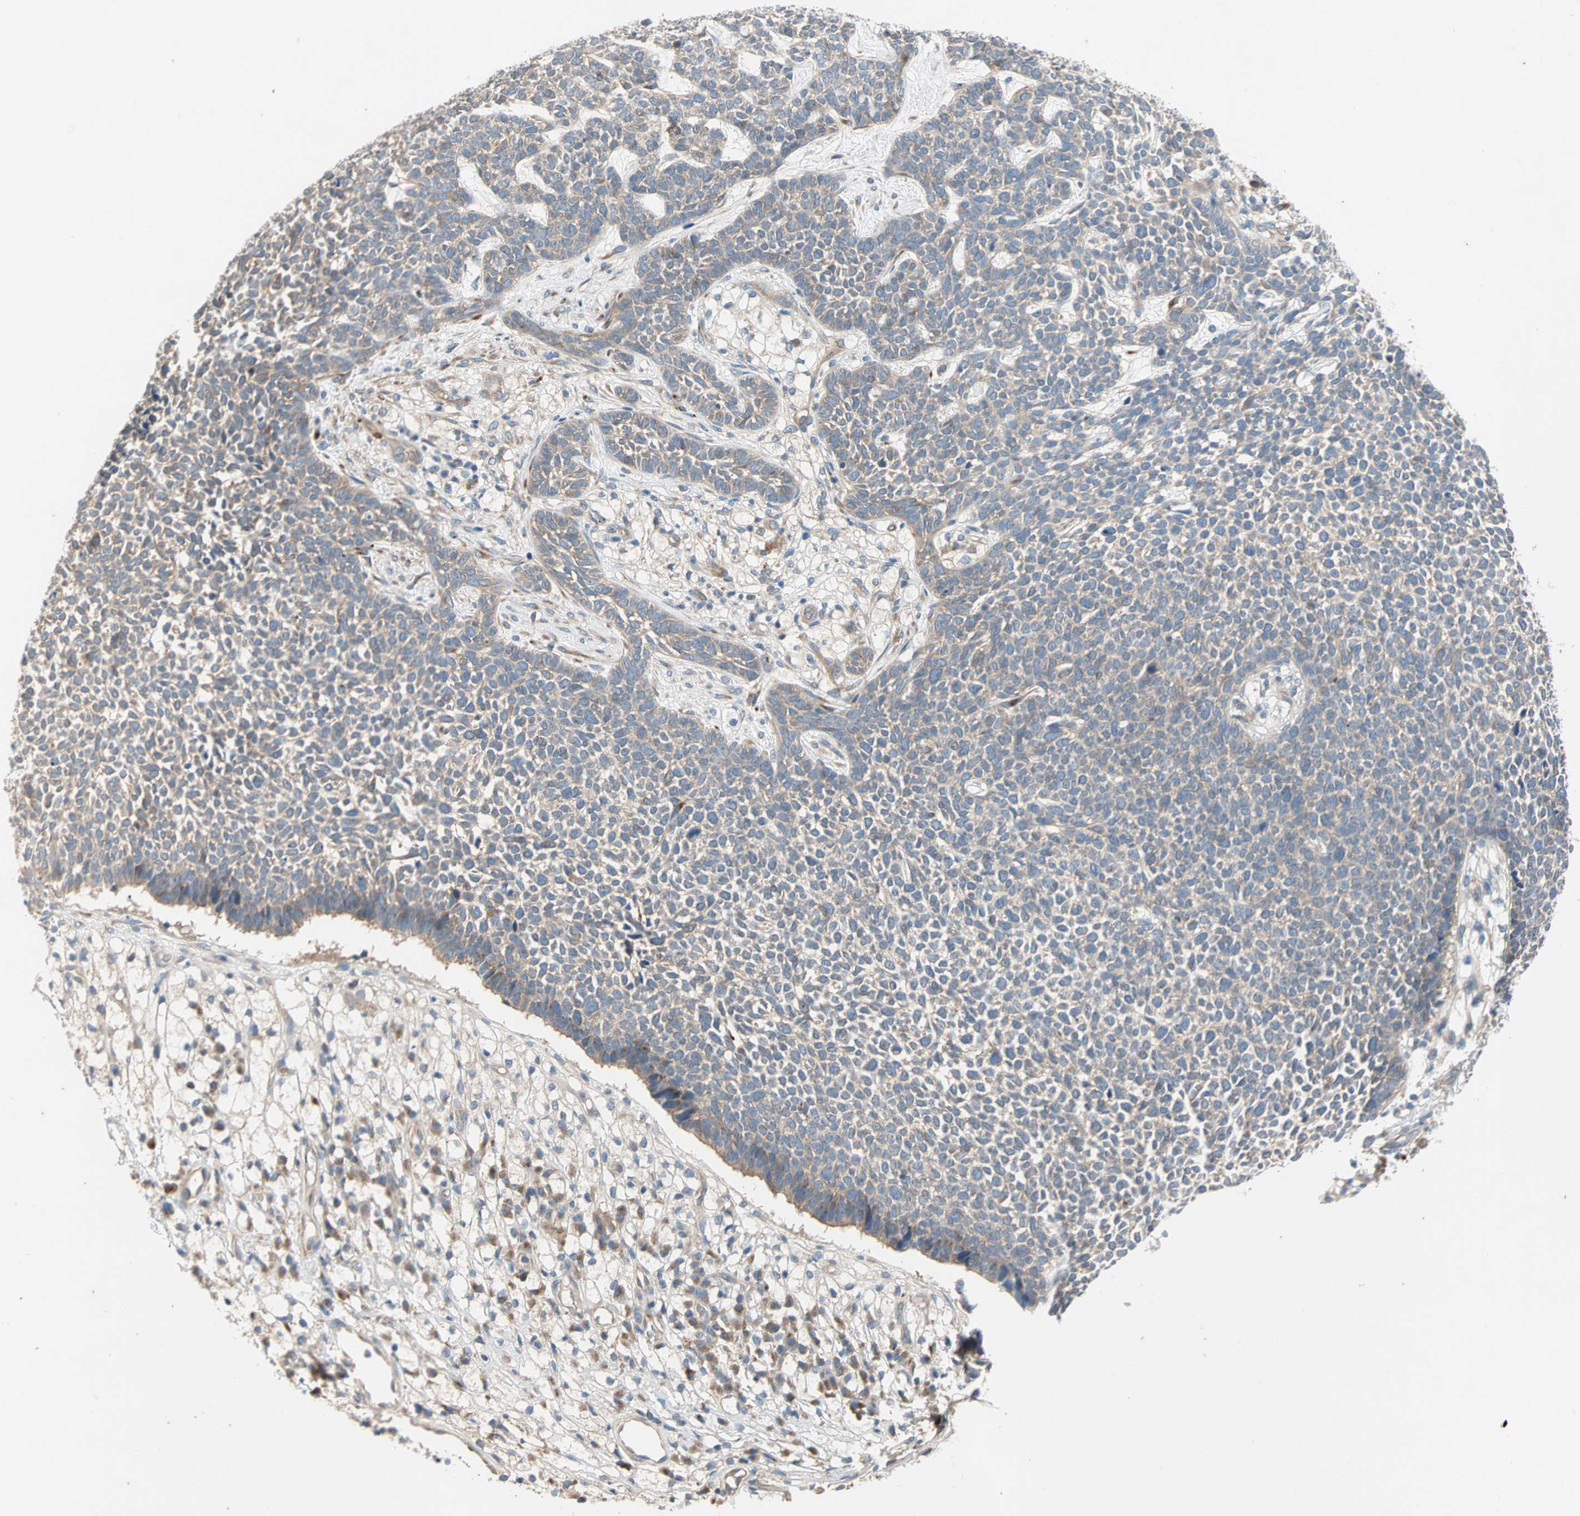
{"staining": {"intensity": "weak", "quantity": "<25%", "location": "cytoplasmic/membranous"}, "tissue": "skin cancer", "cell_type": "Tumor cells", "image_type": "cancer", "snomed": [{"axis": "morphology", "description": "Basal cell carcinoma"}, {"axis": "topography", "description": "Skin"}], "caption": "Immunohistochemistry (IHC) histopathology image of neoplastic tissue: basal cell carcinoma (skin) stained with DAB reveals no significant protein positivity in tumor cells. The staining is performed using DAB brown chromogen with nuclei counter-stained in using hematoxylin.", "gene": "PDE8A", "patient": {"sex": "female", "age": 84}}